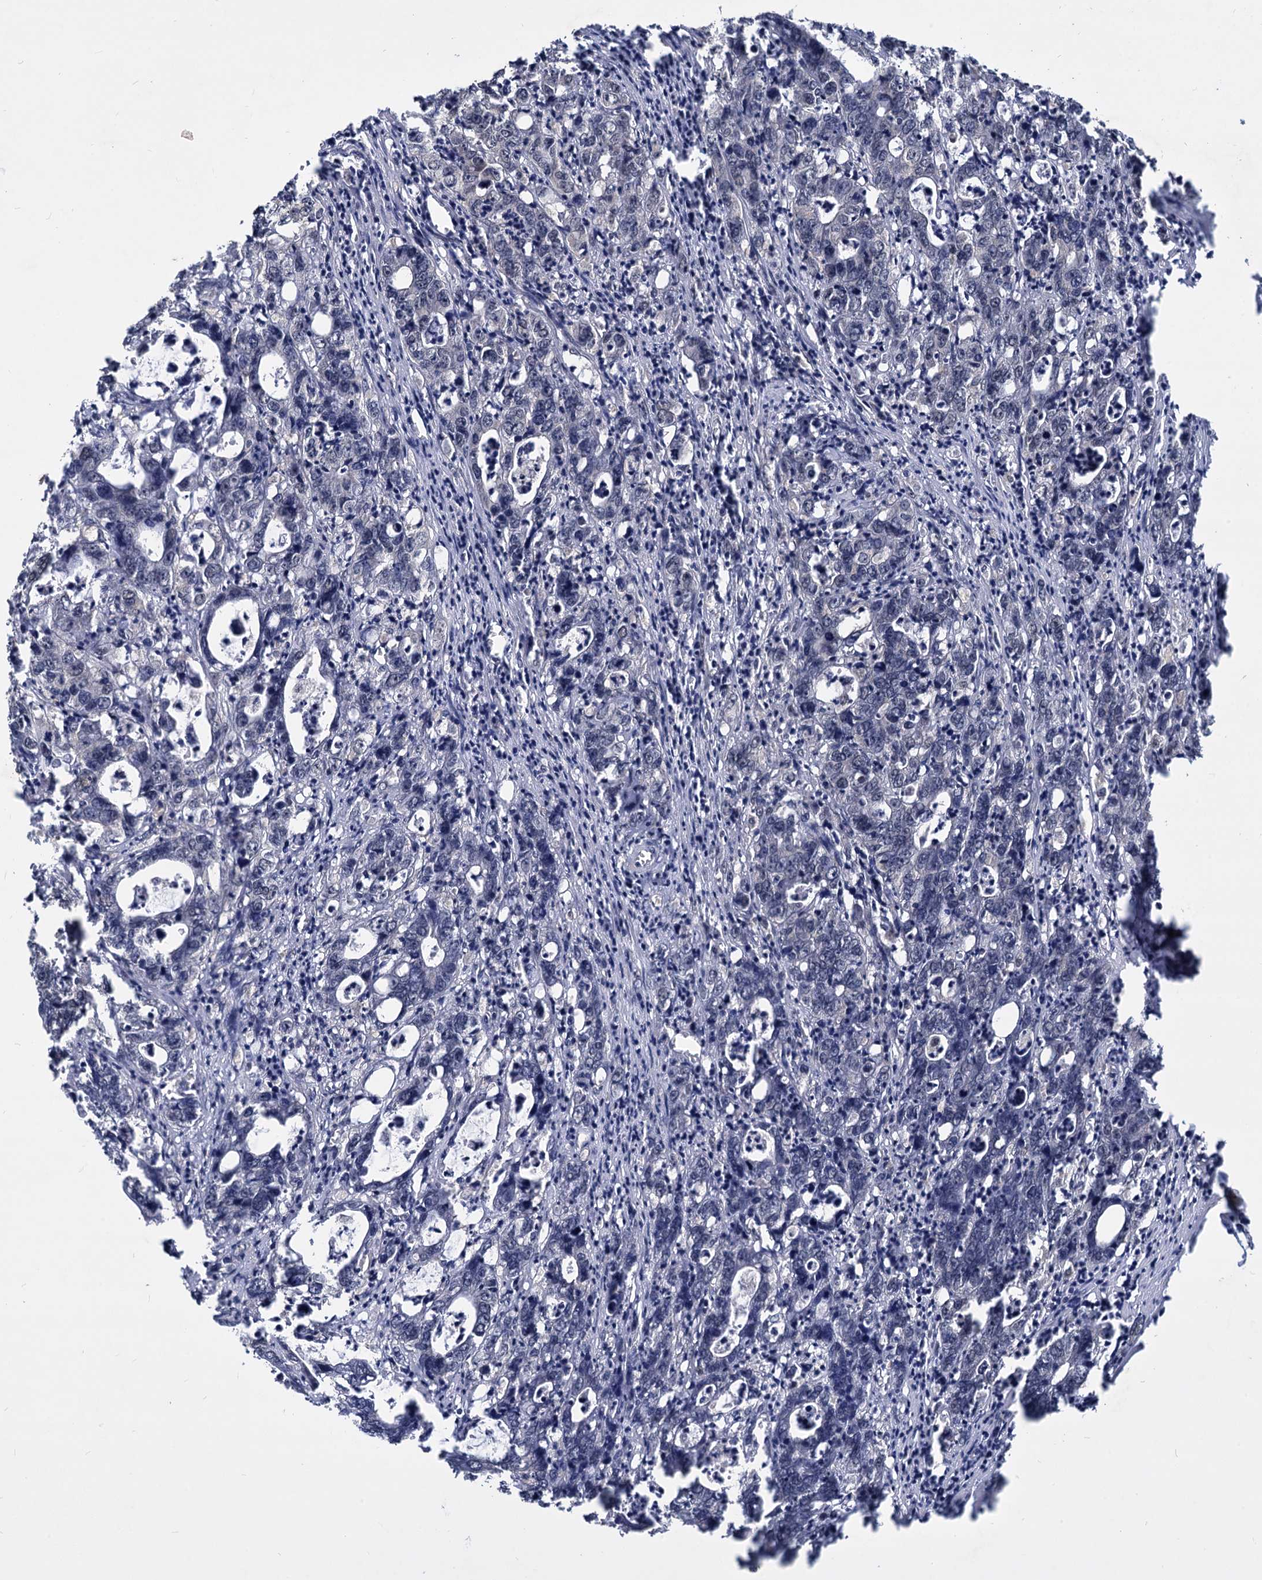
{"staining": {"intensity": "negative", "quantity": "none", "location": "none"}, "tissue": "colorectal cancer", "cell_type": "Tumor cells", "image_type": "cancer", "snomed": [{"axis": "morphology", "description": "Adenocarcinoma, NOS"}, {"axis": "topography", "description": "Colon"}], "caption": "Colorectal cancer was stained to show a protein in brown. There is no significant staining in tumor cells.", "gene": "PSMD4", "patient": {"sex": "female", "age": 75}}